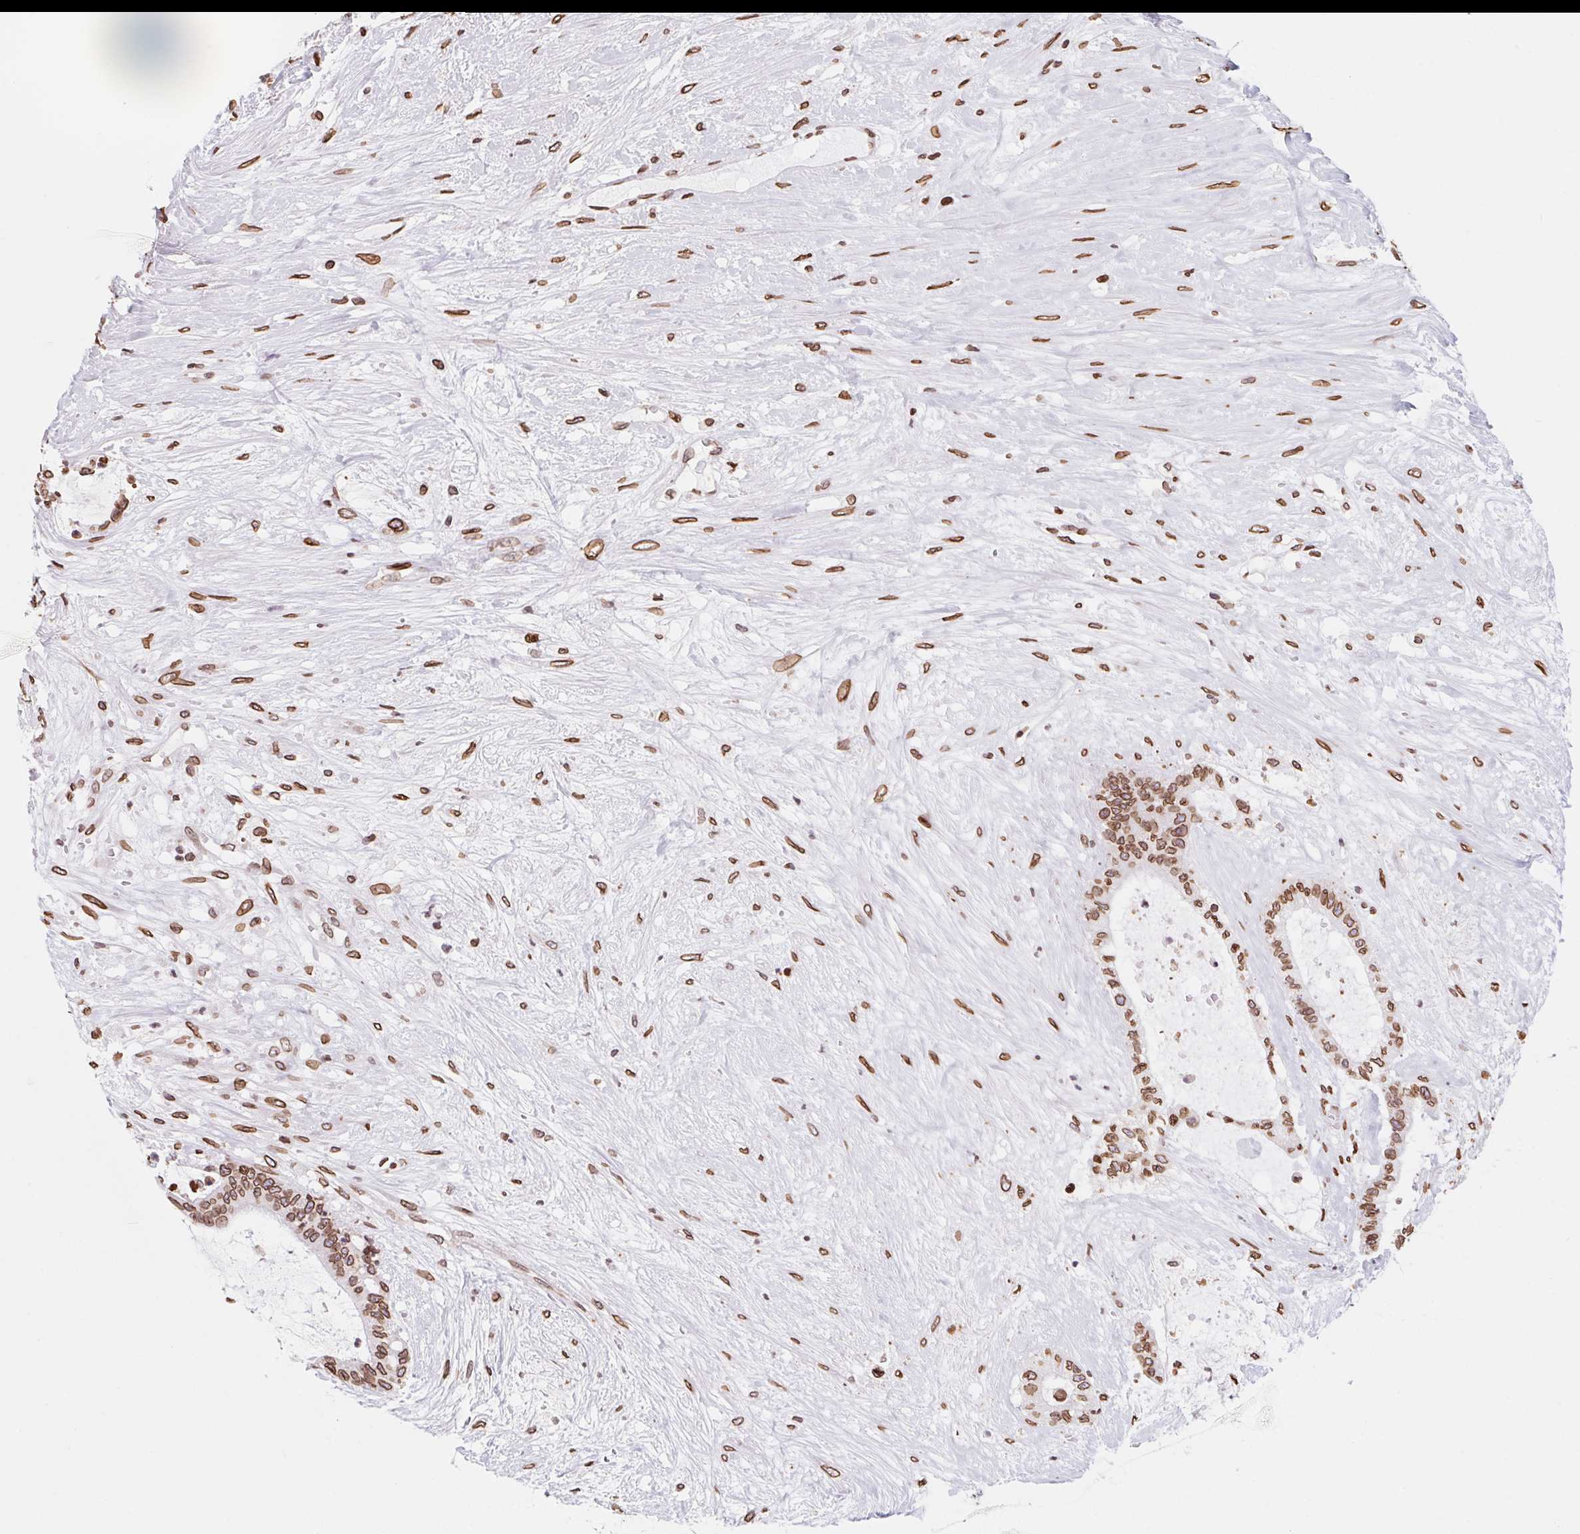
{"staining": {"intensity": "strong", "quantity": ">75%", "location": "cytoplasmic/membranous,nuclear"}, "tissue": "liver cancer", "cell_type": "Tumor cells", "image_type": "cancer", "snomed": [{"axis": "morphology", "description": "Normal tissue, NOS"}, {"axis": "morphology", "description": "Cholangiocarcinoma"}, {"axis": "topography", "description": "Liver"}, {"axis": "topography", "description": "Peripheral nerve tissue"}], "caption": "This photomicrograph reveals immunohistochemistry staining of human cholangiocarcinoma (liver), with high strong cytoplasmic/membranous and nuclear staining in approximately >75% of tumor cells.", "gene": "LMNB2", "patient": {"sex": "female", "age": 73}}